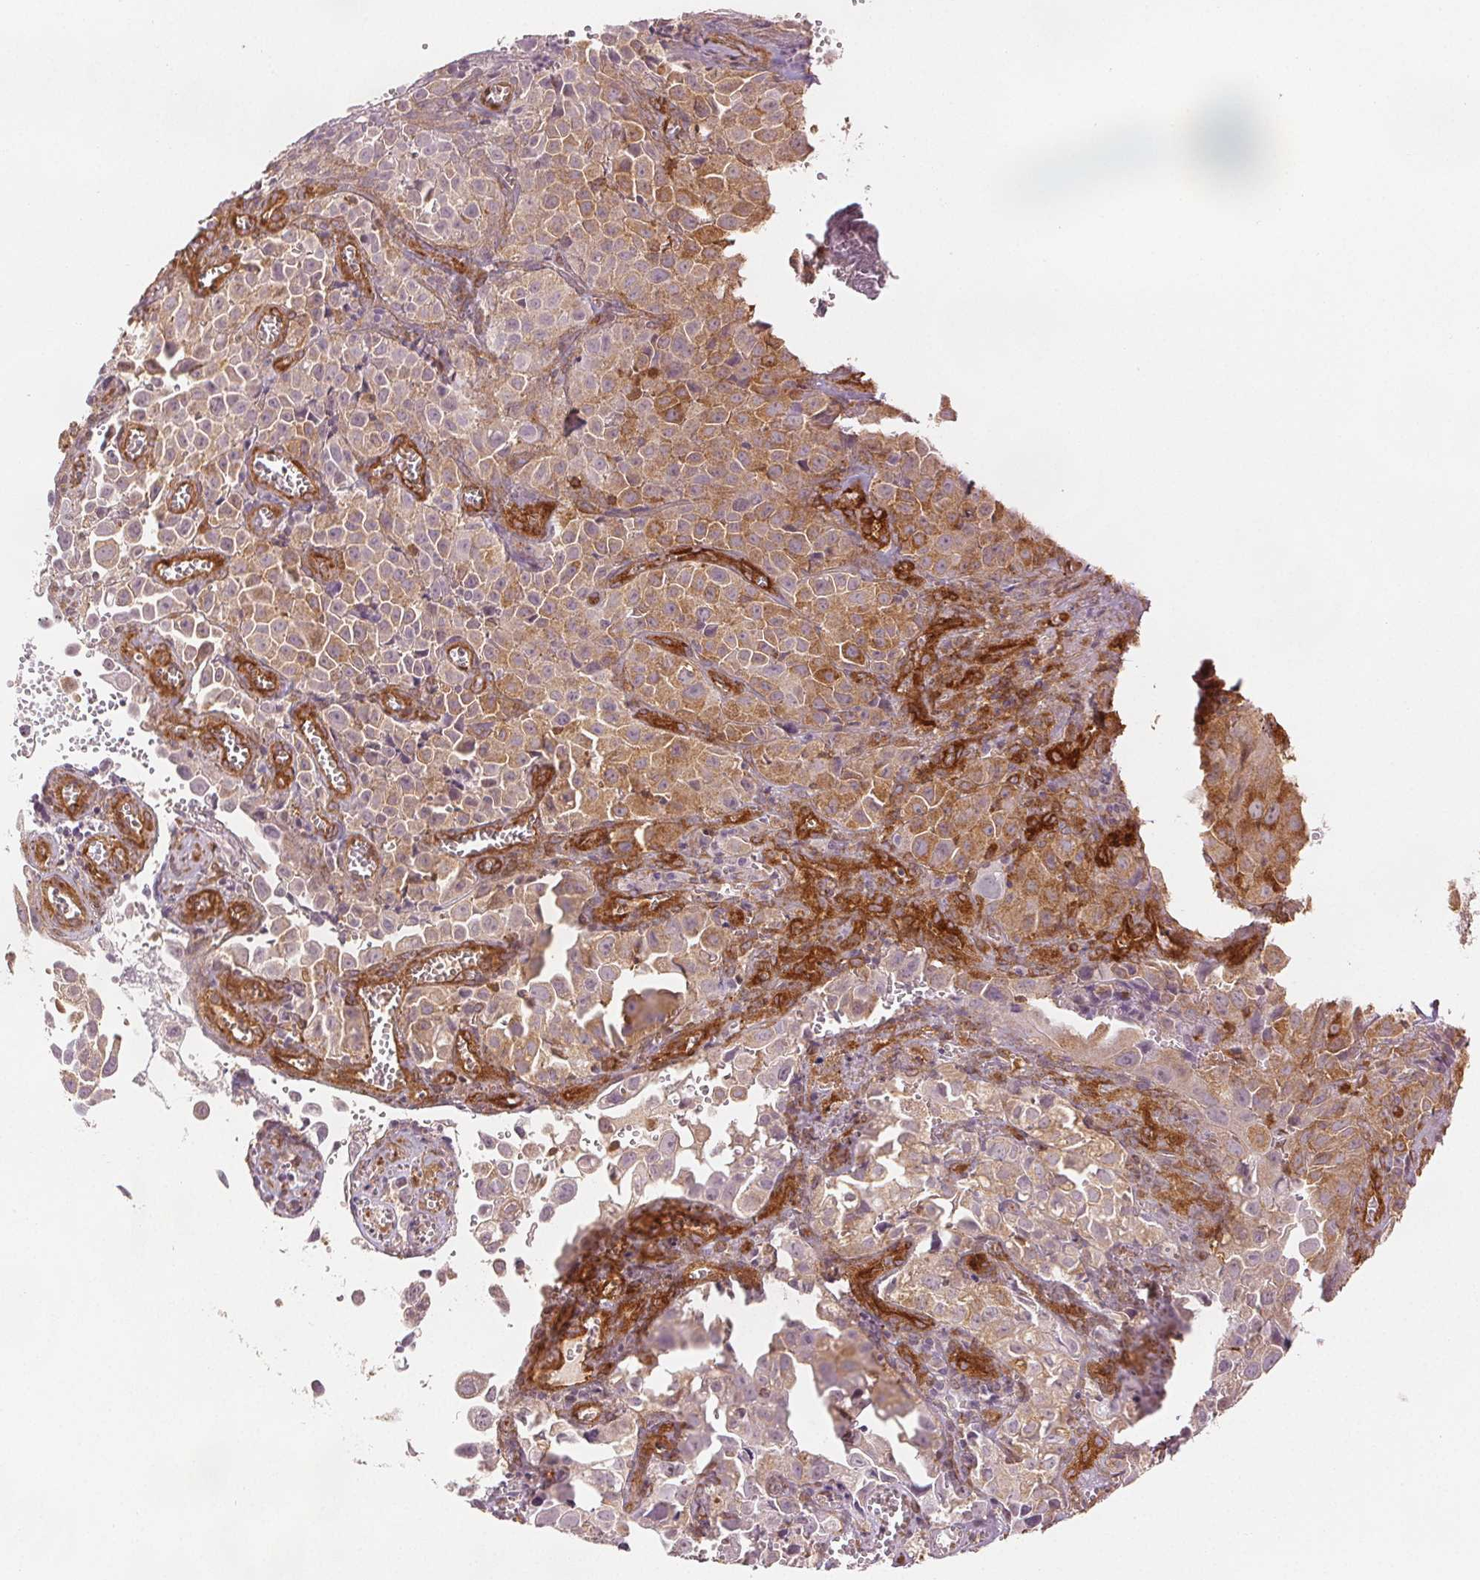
{"staining": {"intensity": "weak", "quantity": "<25%", "location": "cytoplasmic/membranous"}, "tissue": "cervical cancer", "cell_type": "Tumor cells", "image_type": "cancer", "snomed": [{"axis": "morphology", "description": "Squamous cell carcinoma, NOS"}, {"axis": "topography", "description": "Cervix"}], "caption": "Immunohistochemistry (IHC) of human squamous cell carcinoma (cervical) exhibits no positivity in tumor cells.", "gene": "DIAPH2", "patient": {"sex": "female", "age": 55}}